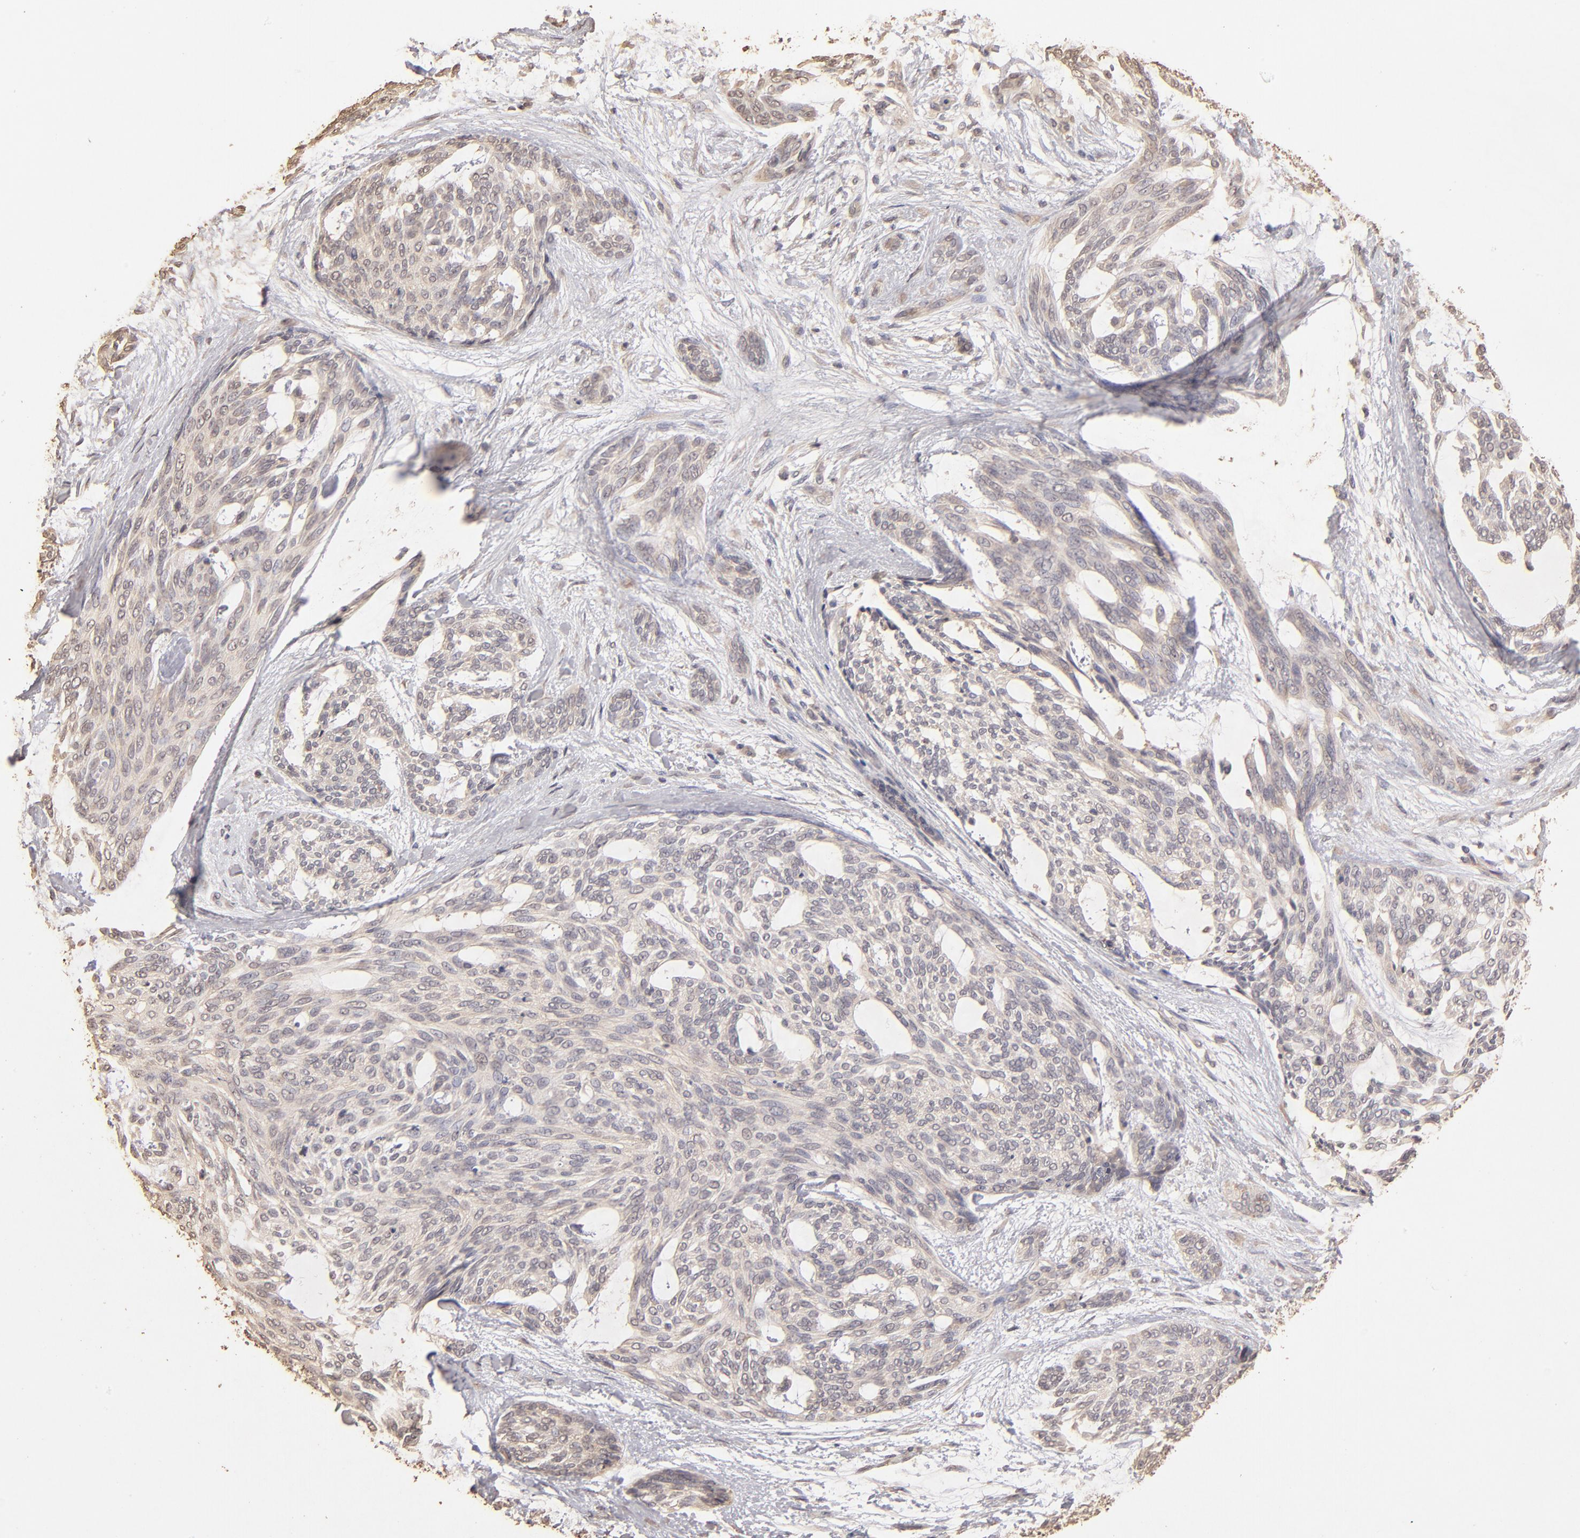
{"staining": {"intensity": "weak", "quantity": ">75%", "location": "cytoplasmic/membranous"}, "tissue": "skin cancer", "cell_type": "Tumor cells", "image_type": "cancer", "snomed": [{"axis": "morphology", "description": "Normal tissue, NOS"}, {"axis": "morphology", "description": "Basal cell carcinoma"}, {"axis": "topography", "description": "Skin"}], "caption": "Immunohistochemistry (DAB) staining of human basal cell carcinoma (skin) exhibits weak cytoplasmic/membranous protein staining in approximately >75% of tumor cells.", "gene": "OPHN1", "patient": {"sex": "female", "age": 71}}